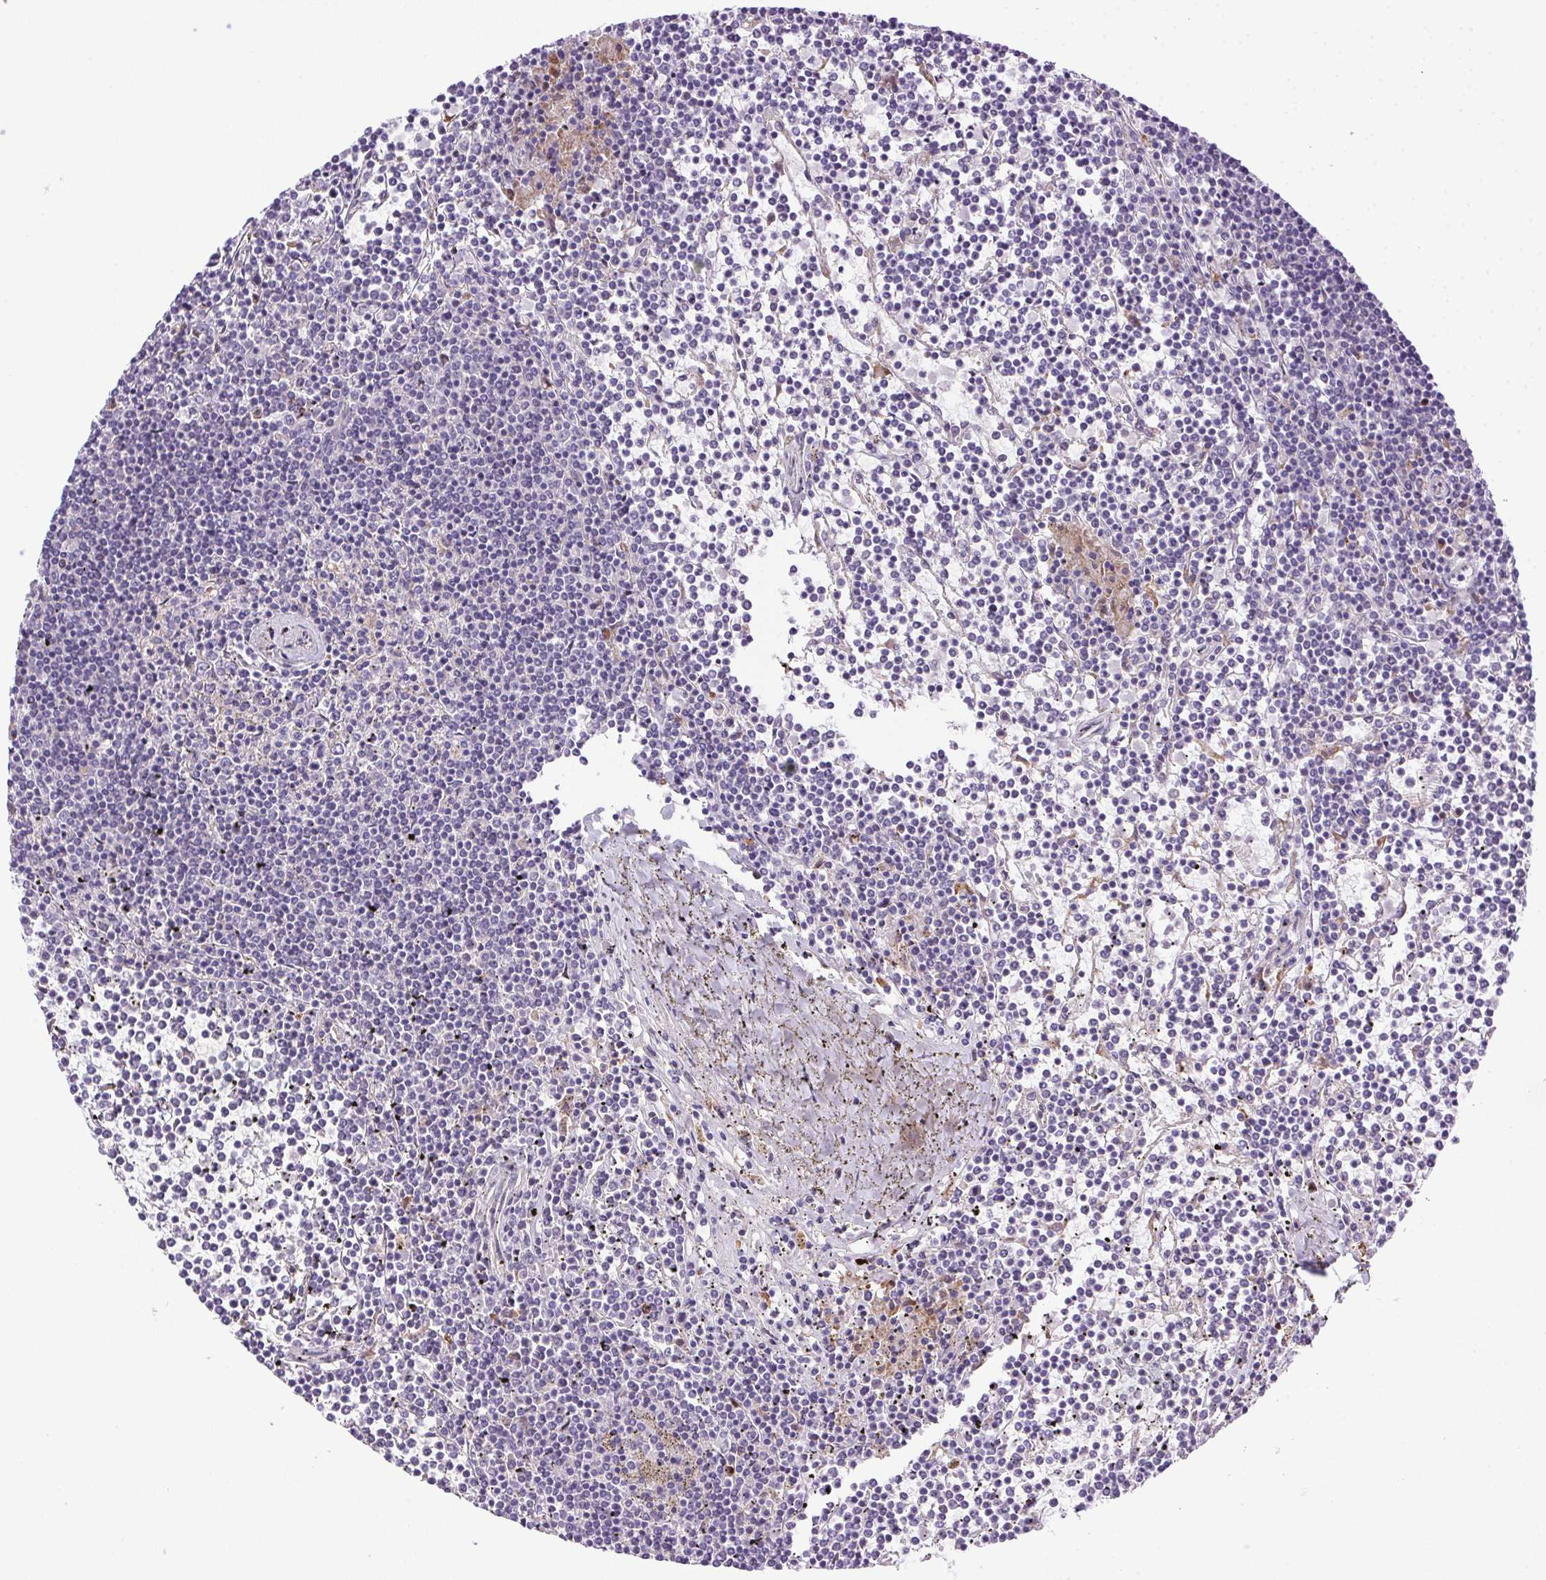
{"staining": {"intensity": "negative", "quantity": "none", "location": "none"}, "tissue": "lymphoma", "cell_type": "Tumor cells", "image_type": "cancer", "snomed": [{"axis": "morphology", "description": "Malignant lymphoma, non-Hodgkin's type, Low grade"}, {"axis": "topography", "description": "Spleen"}], "caption": "Lymphoma was stained to show a protein in brown. There is no significant staining in tumor cells.", "gene": "LRRTM1", "patient": {"sex": "female", "age": 19}}